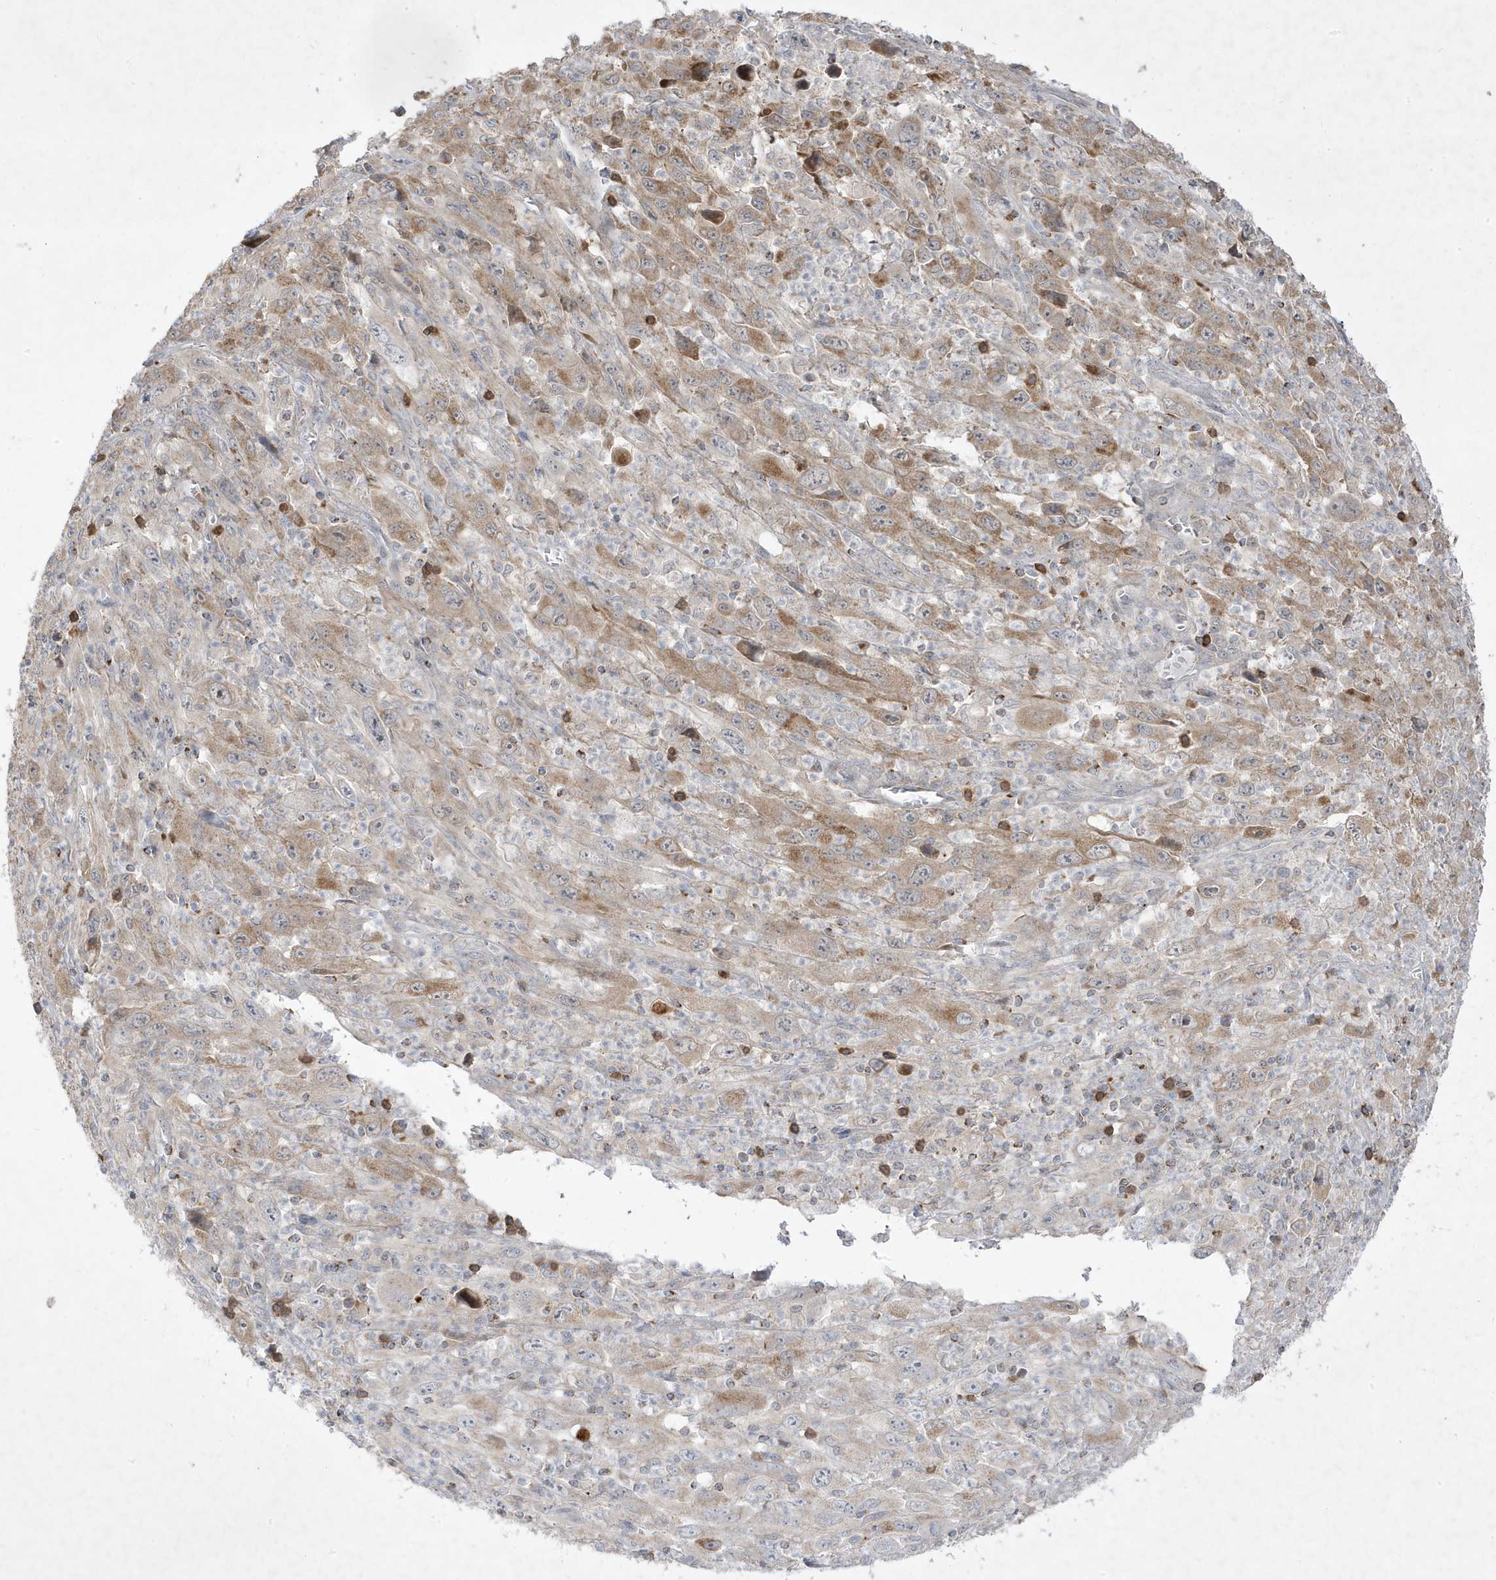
{"staining": {"intensity": "weak", "quantity": ">75%", "location": "cytoplasmic/membranous"}, "tissue": "melanoma", "cell_type": "Tumor cells", "image_type": "cancer", "snomed": [{"axis": "morphology", "description": "Malignant melanoma, Metastatic site"}, {"axis": "topography", "description": "Skin"}], "caption": "The photomicrograph exhibits immunohistochemical staining of melanoma. There is weak cytoplasmic/membranous positivity is present in about >75% of tumor cells. (DAB (3,3'-diaminobenzidine) = brown stain, brightfield microscopy at high magnification).", "gene": "ADAMTSL3", "patient": {"sex": "female", "age": 56}}